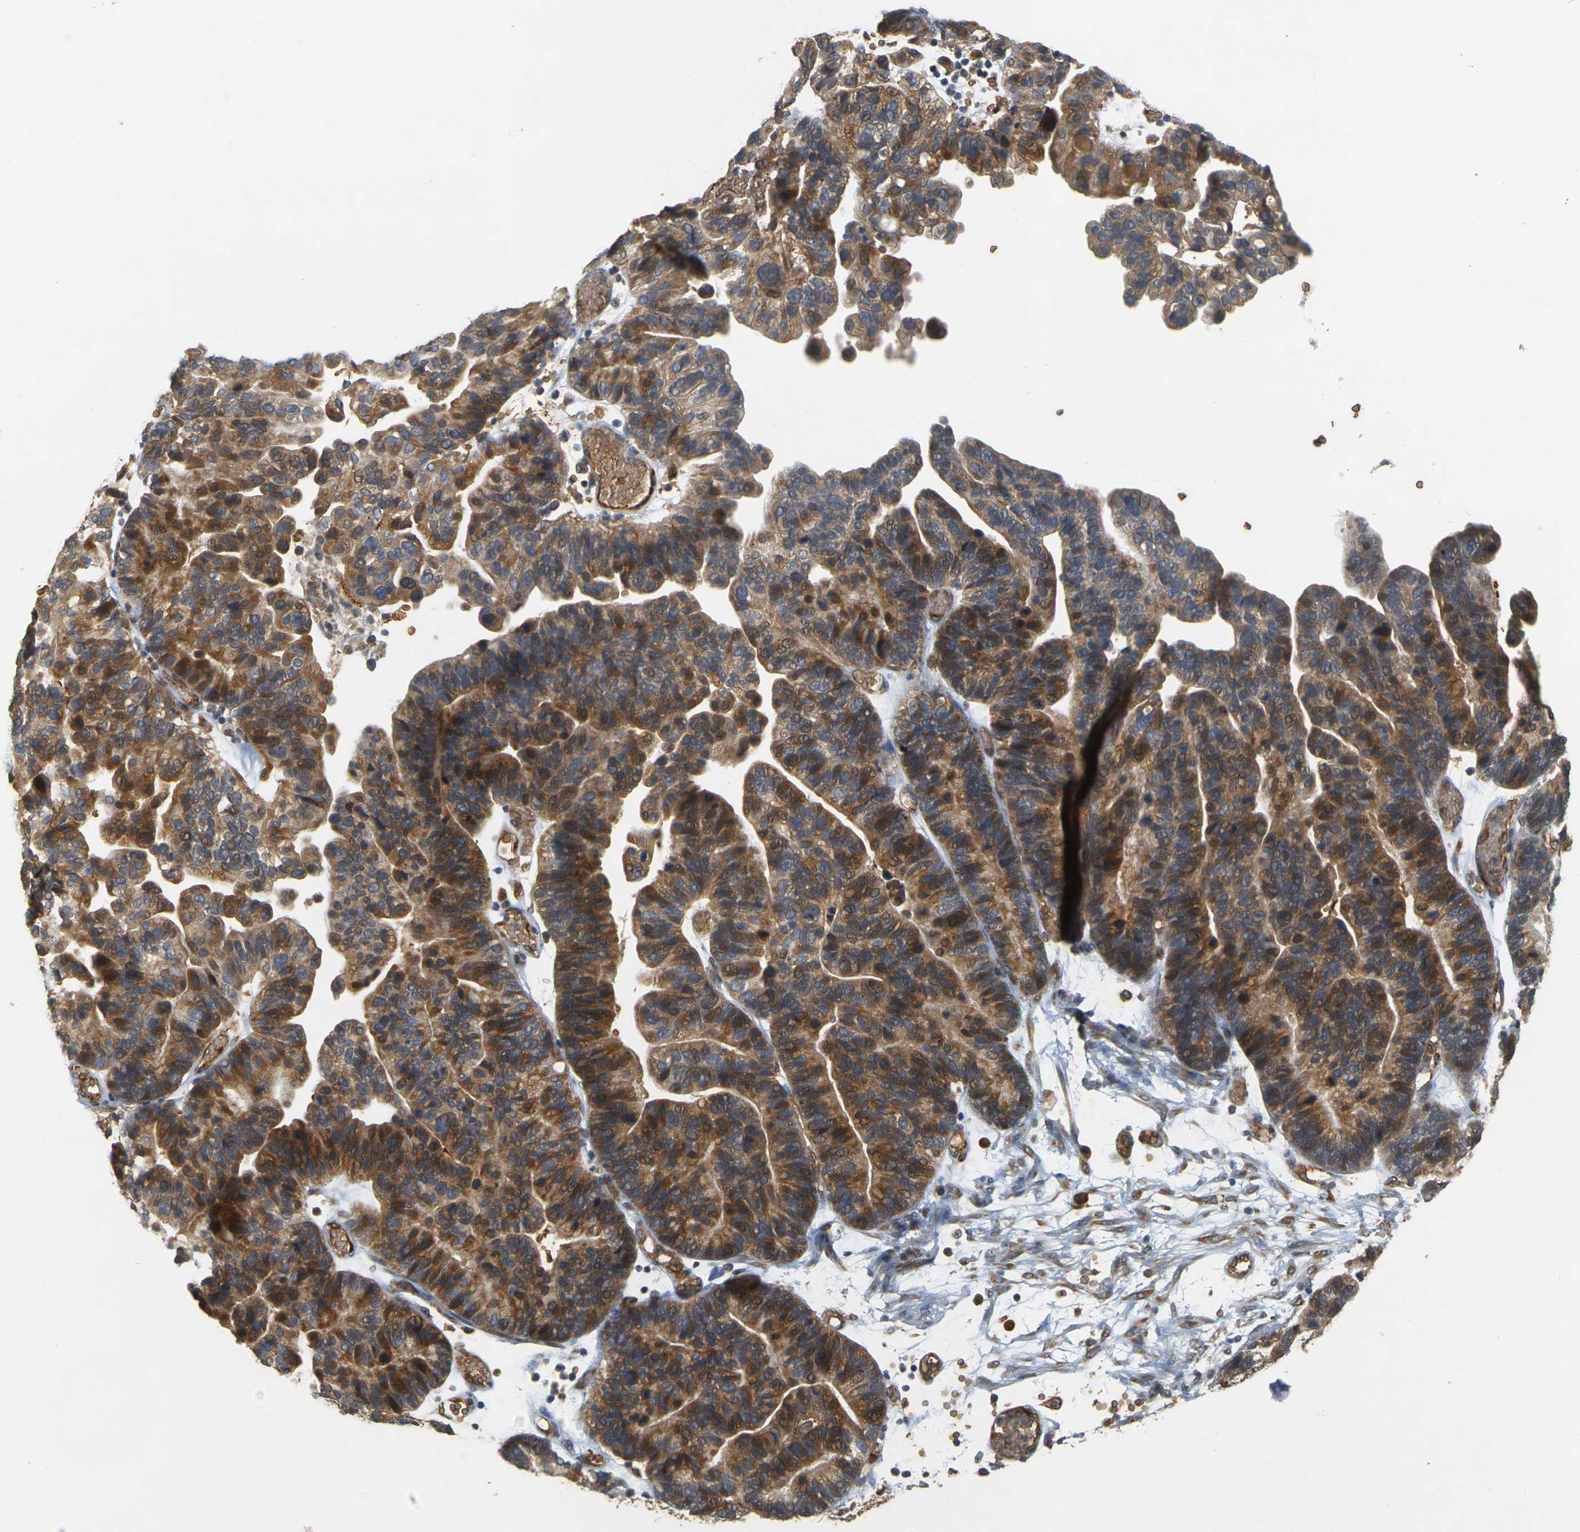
{"staining": {"intensity": "moderate", "quantity": ">75%", "location": "cytoplasmic/membranous"}, "tissue": "ovarian cancer", "cell_type": "Tumor cells", "image_type": "cancer", "snomed": [{"axis": "morphology", "description": "Cystadenocarcinoma, serous, NOS"}, {"axis": "topography", "description": "Ovary"}], "caption": "Immunohistochemistry (IHC) staining of serous cystadenocarcinoma (ovarian), which reveals medium levels of moderate cytoplasmic/membranous positivity in approximately >75% of tumor cells indicating moderate cytoplasmic/membranous protein expression. The staining was performed using DAB (brown) for protein detection and nuclei were counterstained in hematoxylin (blue).", "gene": "MEGF9", "patient": {"sex": "female", "age": 56}}